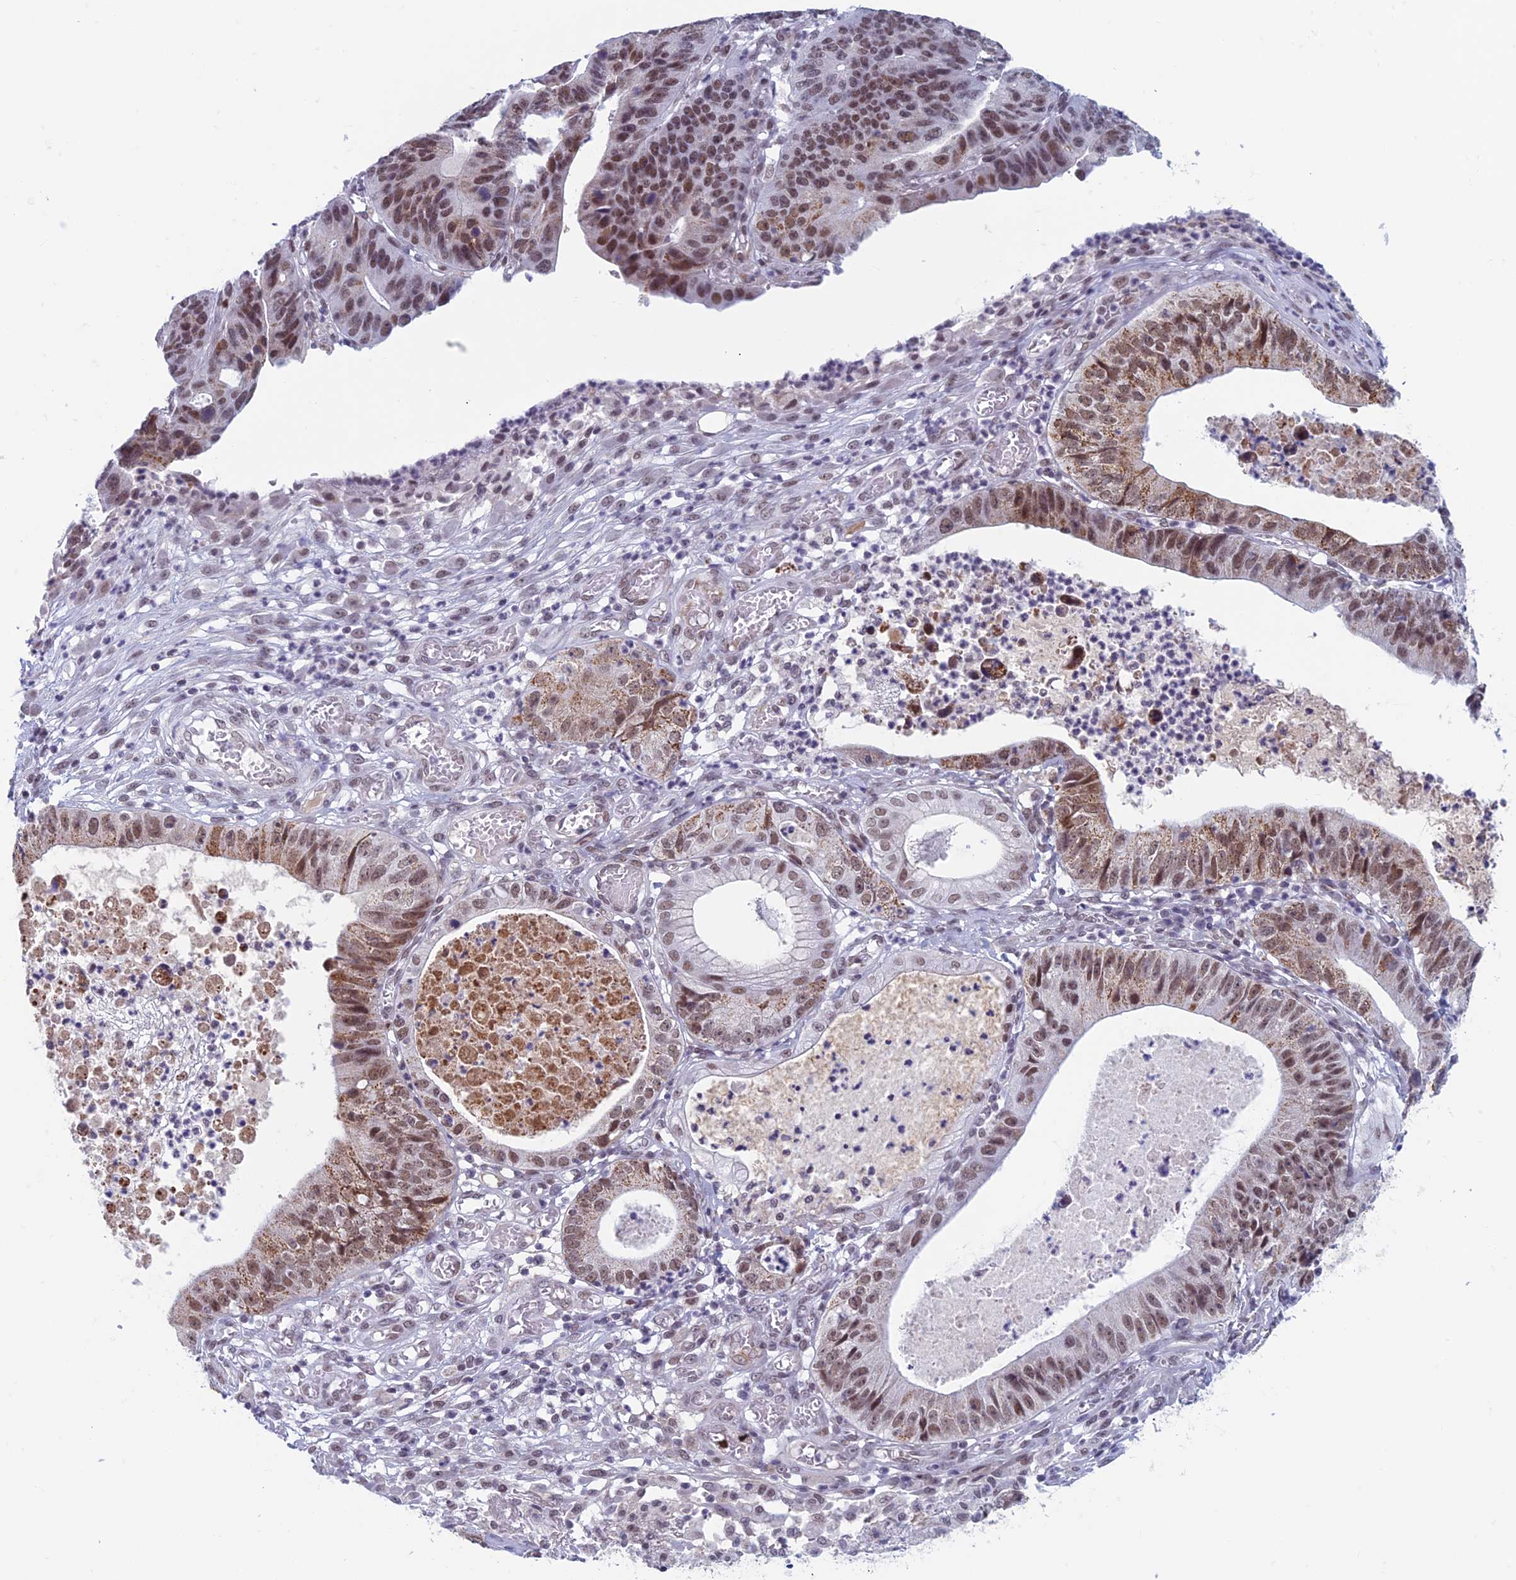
{"staining": {"intensity": "moderate", "quantity": ">75%", "location": "cytoplasmic/membranous,nuclear"}, "tissue": "stomach cancer", "cell_type": "Tumor cells", "image_type": "cancer", "snomed": [{"axis": "morphology", "description": "Adenocarcinoma, NOS"}, {"axis": "topography", "description": "Stomach"}], "caption": "Human adenocarcinoma (stomach) stained with a brown dye exhibits moderate cytoplasmic/membranous and nuclear positive staining in approximately >75% of tumor cells.", "gene": "ASH2L", "patient": {"sex": "male", "age": 59}}